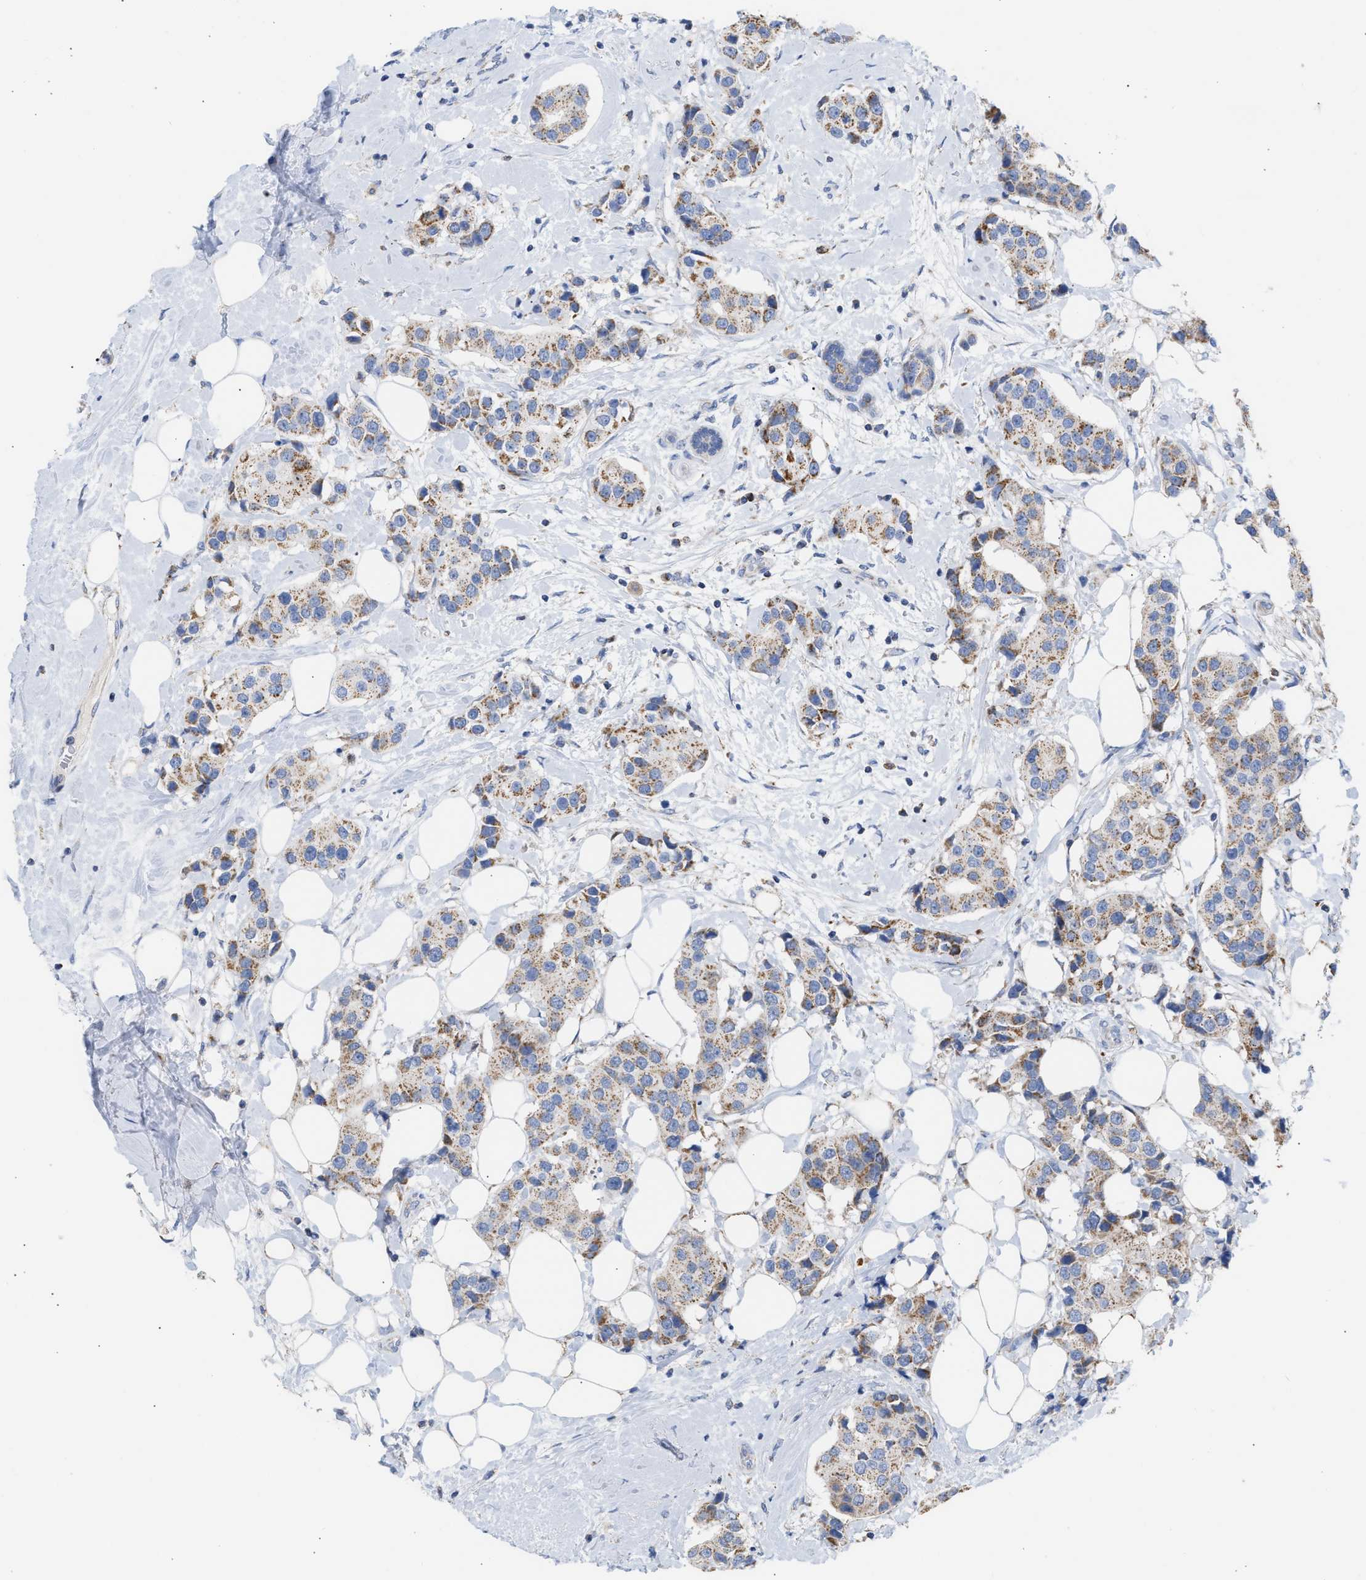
{"staining": {"intensity": "weak", "quantity": ">75%", "location": "cytoplasmic/membranous"}, "tissue": "breast cancer", "cell_type": "Tumor cells", "image_type": "cancer", "snomed": [{"axis": "morphology", "description": "Normal tissue, NOS"}, {"axis": "morphology", "description": "Duct carcinoma"}, {"axis": "topography", "description": "Breast"}], "caption": "An image of human breast invasive ductal carcinoma stained for a protein shows weak cytoplasmic/membranous brown staining in tumor cells.", "gene": "ACOT13", "patient": {"sex": "female", "age": 39}}